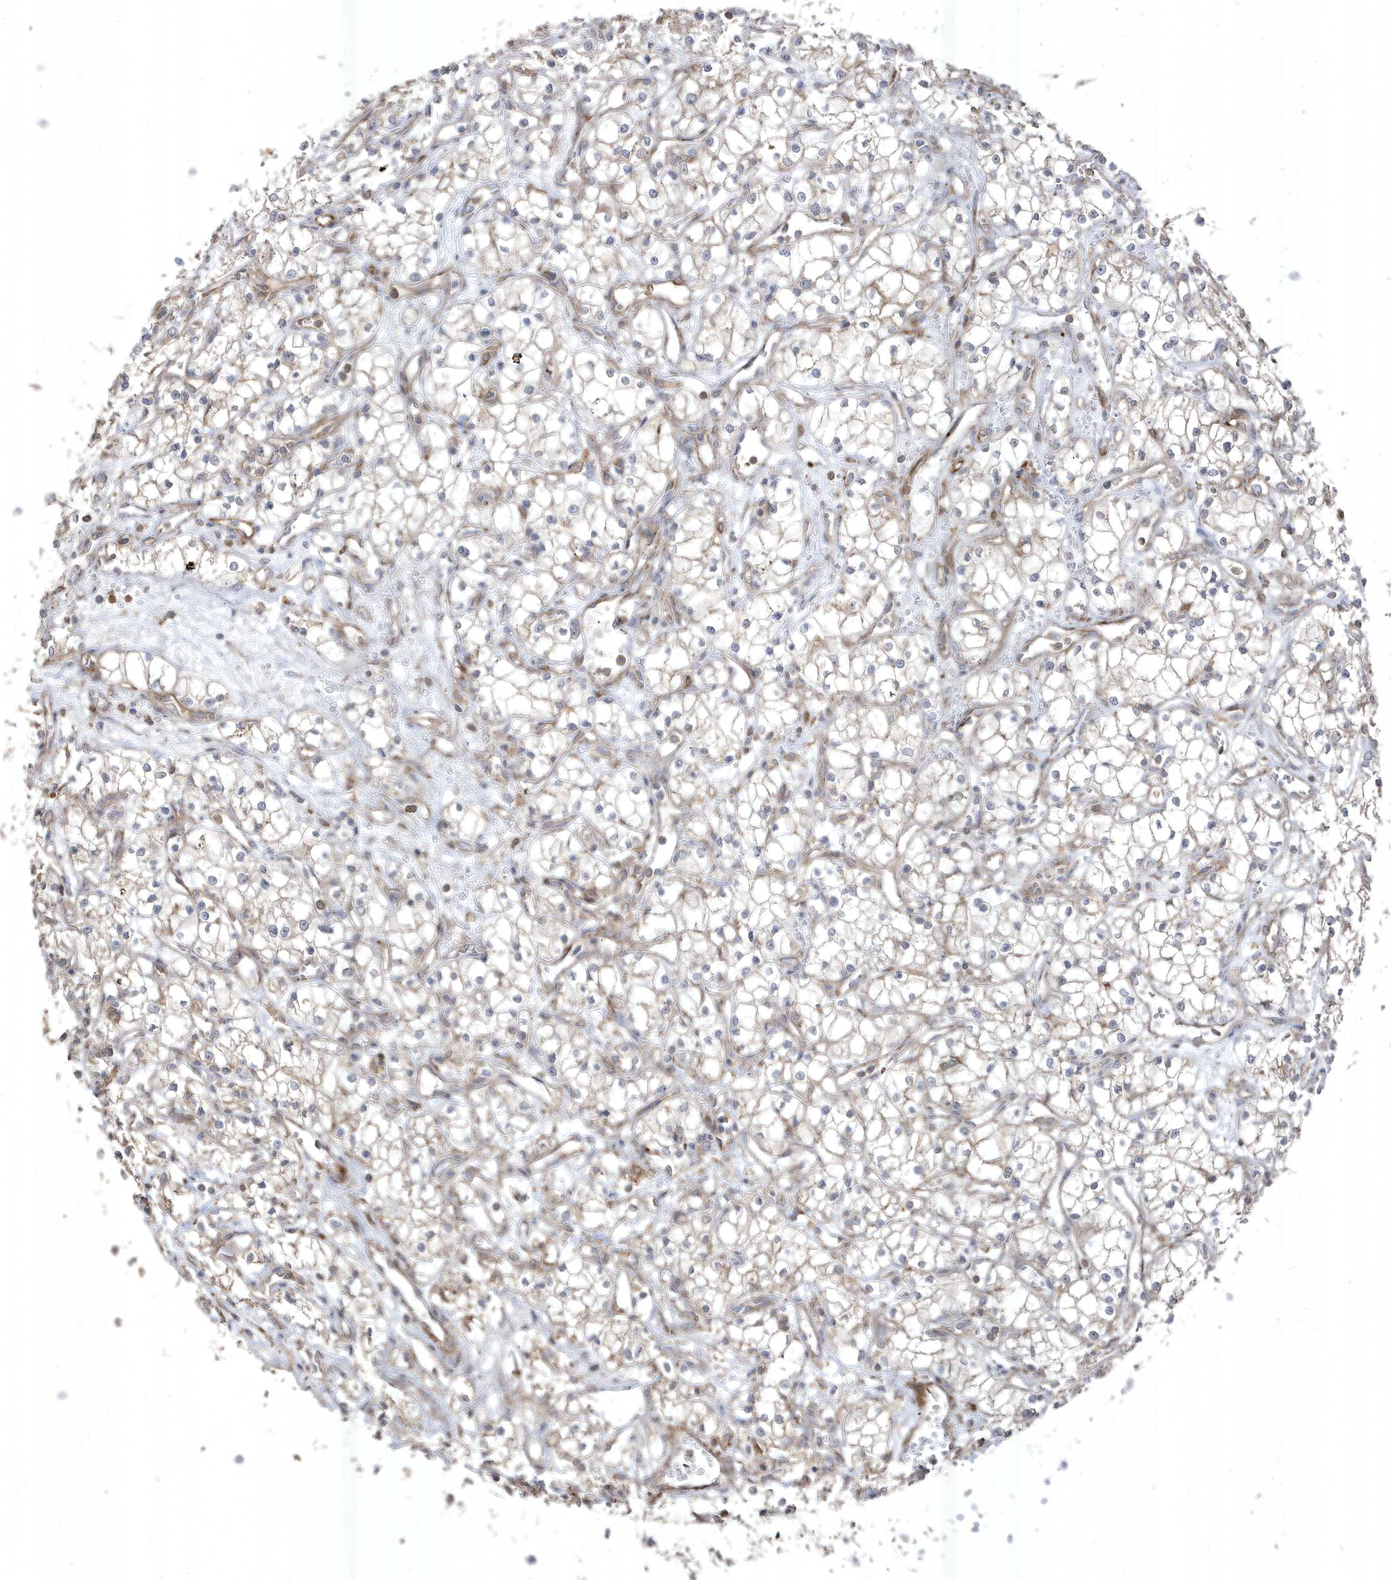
{"staining": {"intensity": "negative", "quantity": "none", "location": "none"}, "tissue": "renal cancer", "cell_type": "Tumor cells", "image_type": "cancer", "snomed": [{"axis": "morphology", "description": "Adenocarcinoma, NOS"}, {"axis": "topography", "description": "Kidney"}], "caption": "Protein analysis of renal cancer (adenocarcinoma) reveals no significant staining in tumor cells.", "gene": "CETN3", "patient": {"sex": "male", "age": 59}}